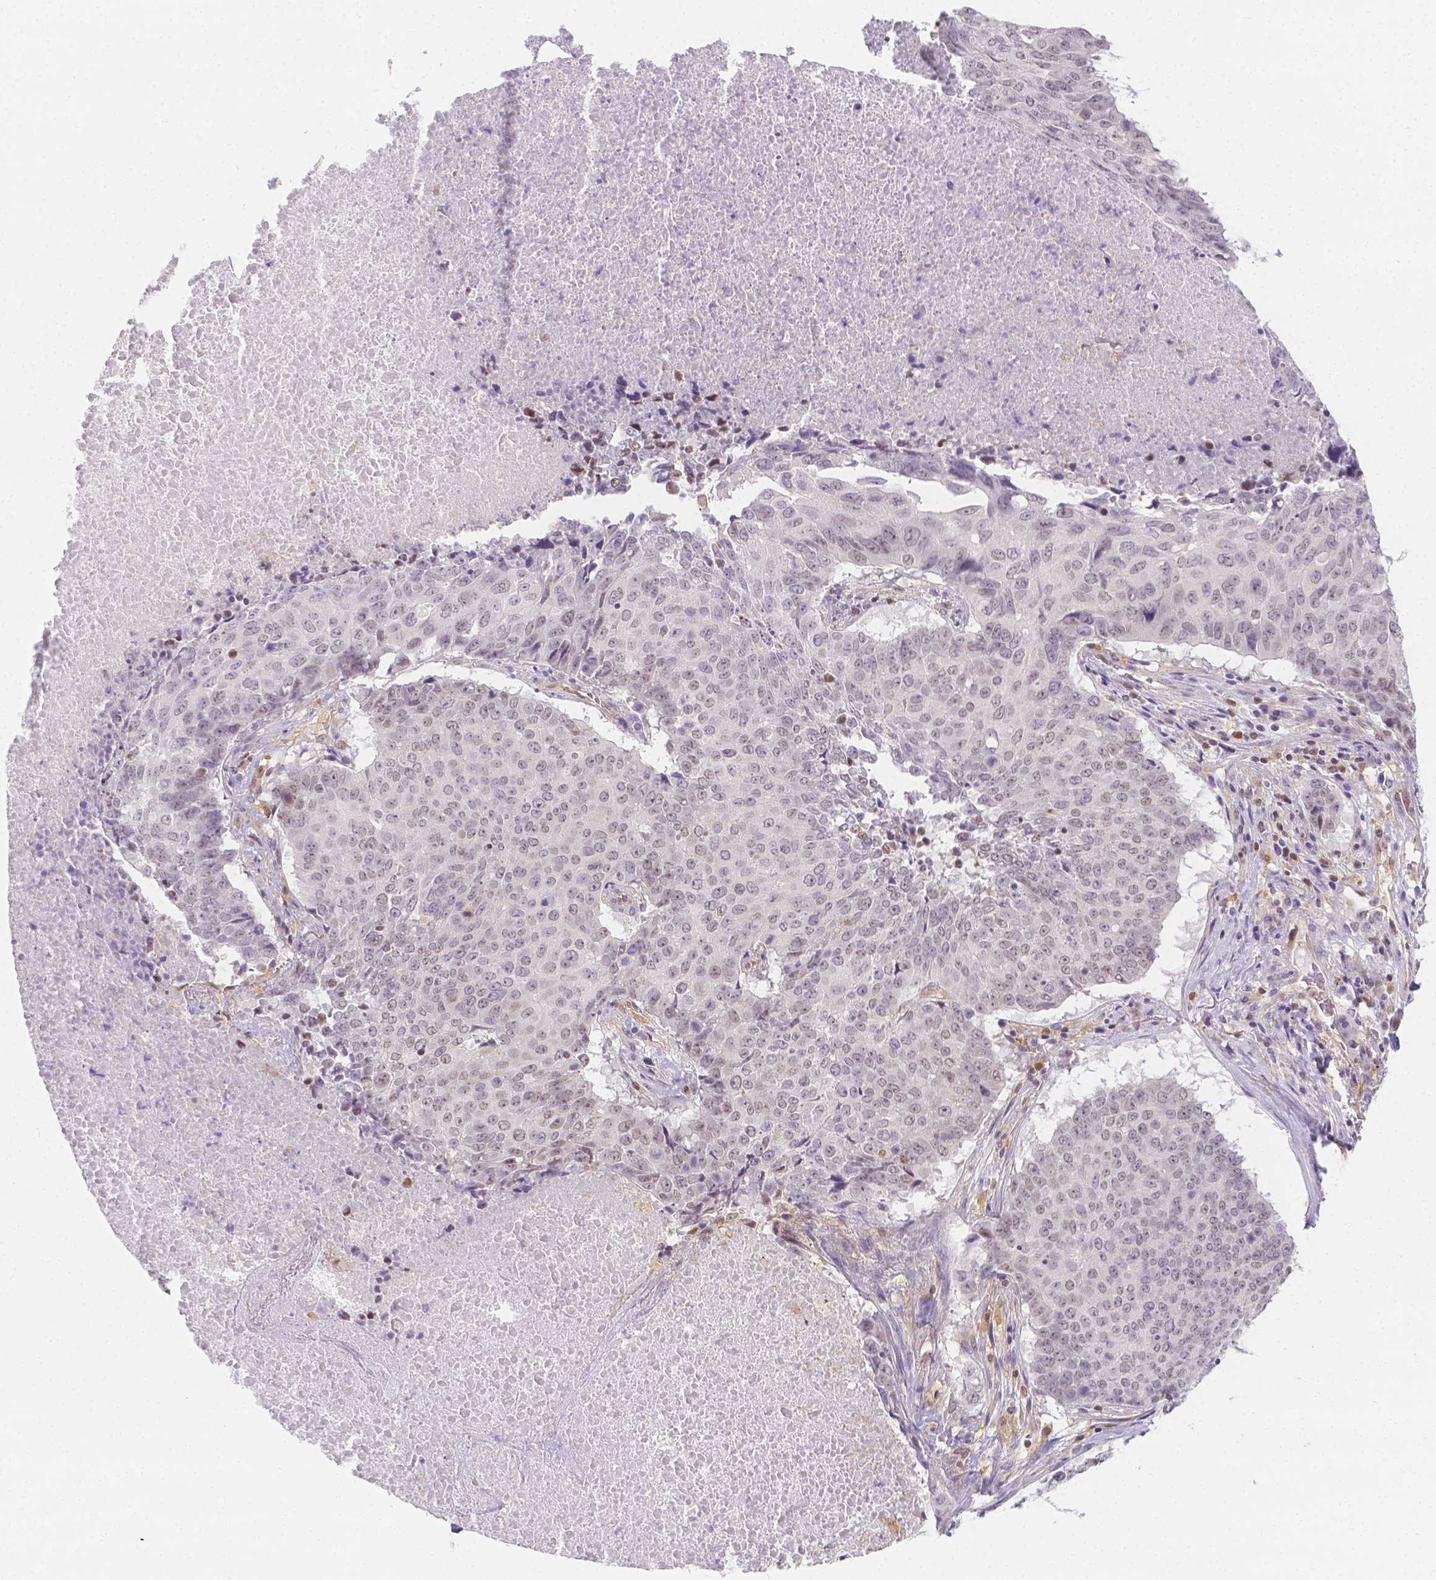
{"staining": {"intensity": "weak", "quantity": "<25%", "location": "nuclear"}, "tissue": "lung cancer", "cell_type": "Tumor cells", "image_type": "cancer", "snomed": [{"axis": "morphology", "description": "Normal tissue, NOS"}, {"axis": "morphology", "description": "Squamous cell carcinoma, NOS"}, {"axis": "topography", "description": "Bronchus"}, {"axis": "topography", "description": "Lung"}], "caption": "Immunohistochemistry (IHC) micrograph of neoplastic tissue: human lung cancer stained with DAB displays no significant protein staining in tumor cells.", "gene": "SGTB", "patient": {"sex": "male", "age": 64}}